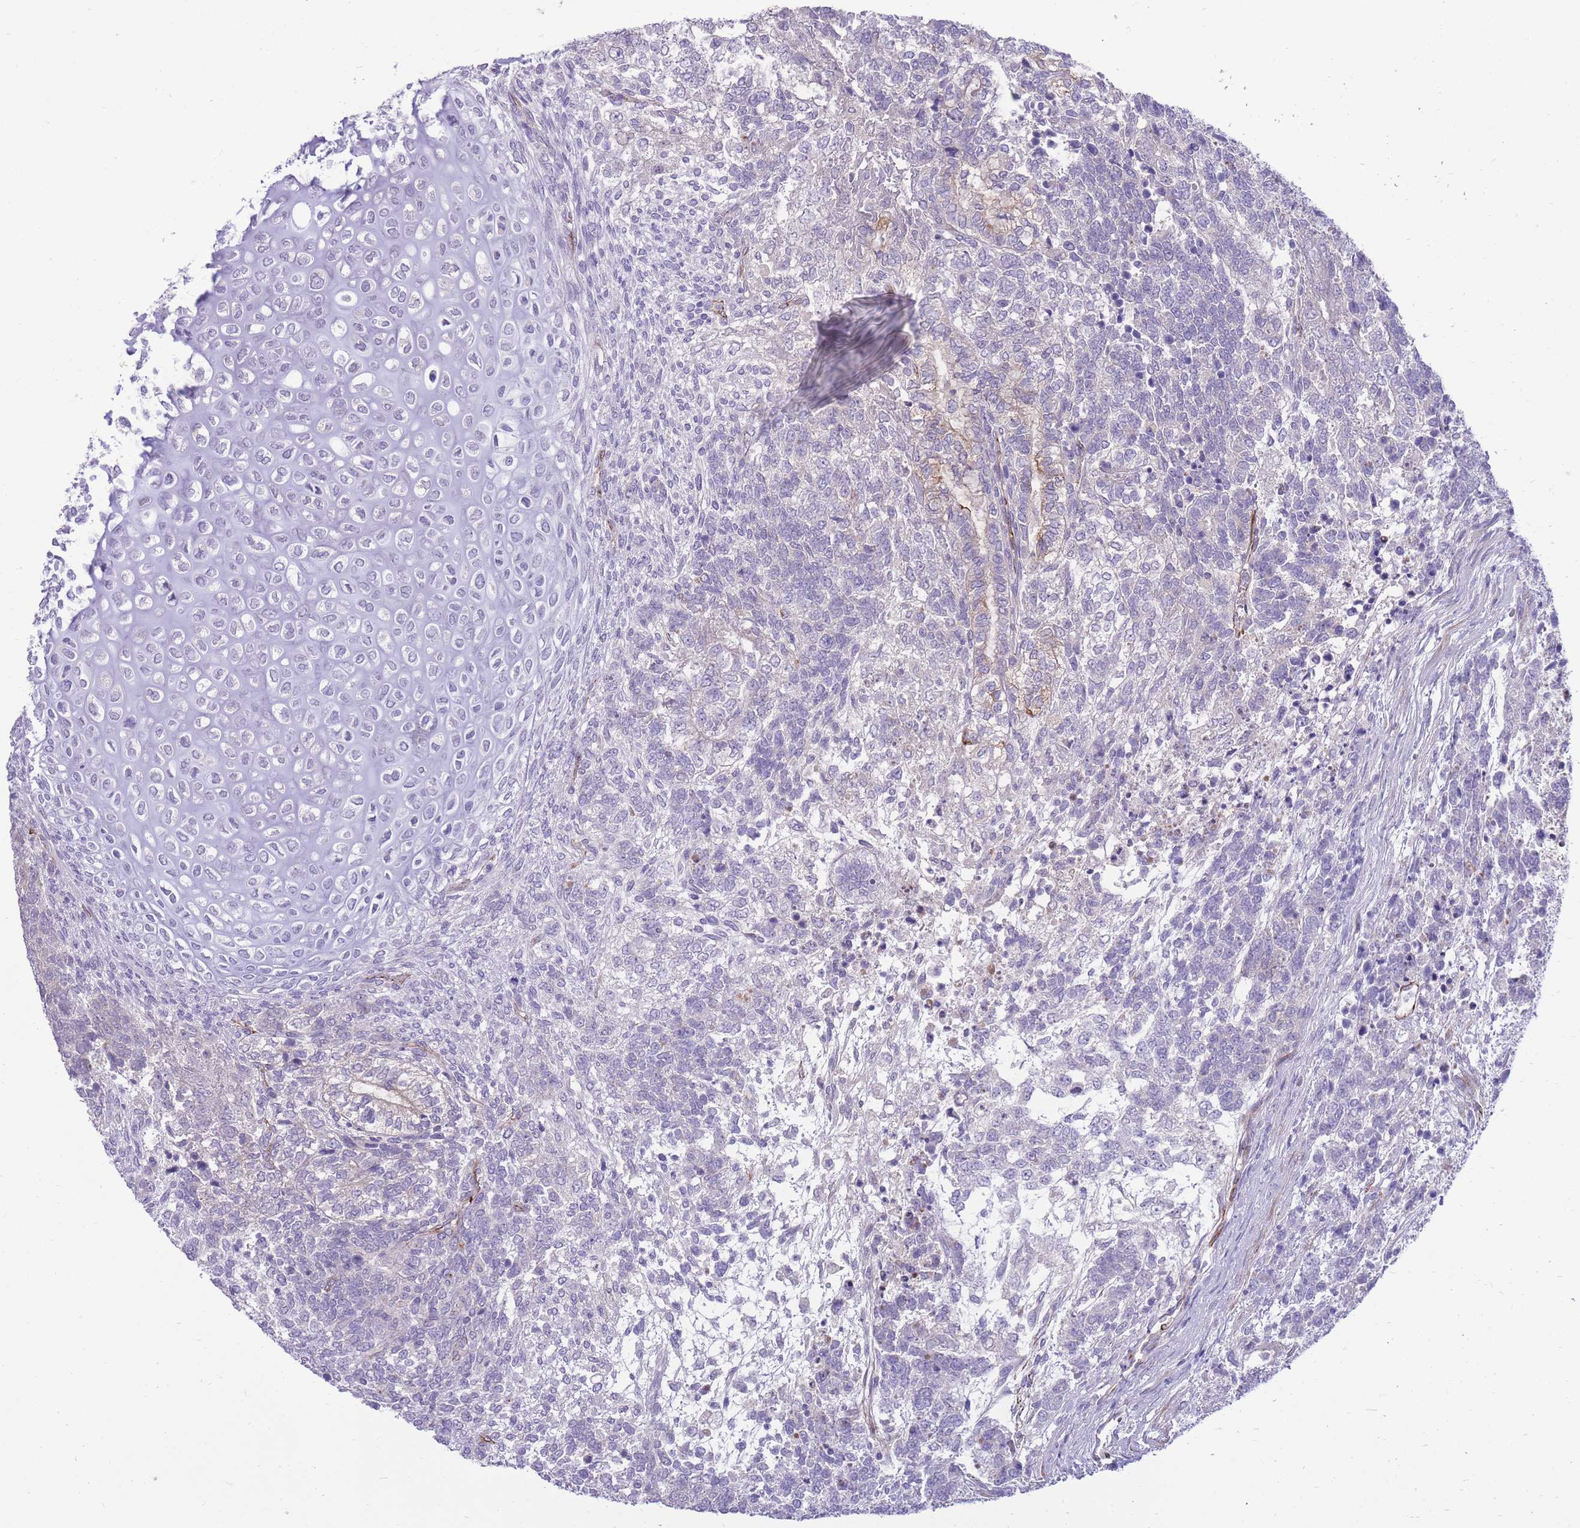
{"staining": {"intensity": "negative", "quantity": "none", "location": "none"}, "tissue": "testis cancer", "cell_type": "Tumor cells", "image_type": "cancer", "snomed": [{"axis": "morphology", "description": "Carcinoma, Embryonal, NOS"}, {"axis": "topography", "description": "Testis"}], "caption": "IHC of human embryonal carcinoma (testis) demonstrates no expression in tumor cells.", "gene": "RGS11", "patient": {"sex": "male", "age": 23}}